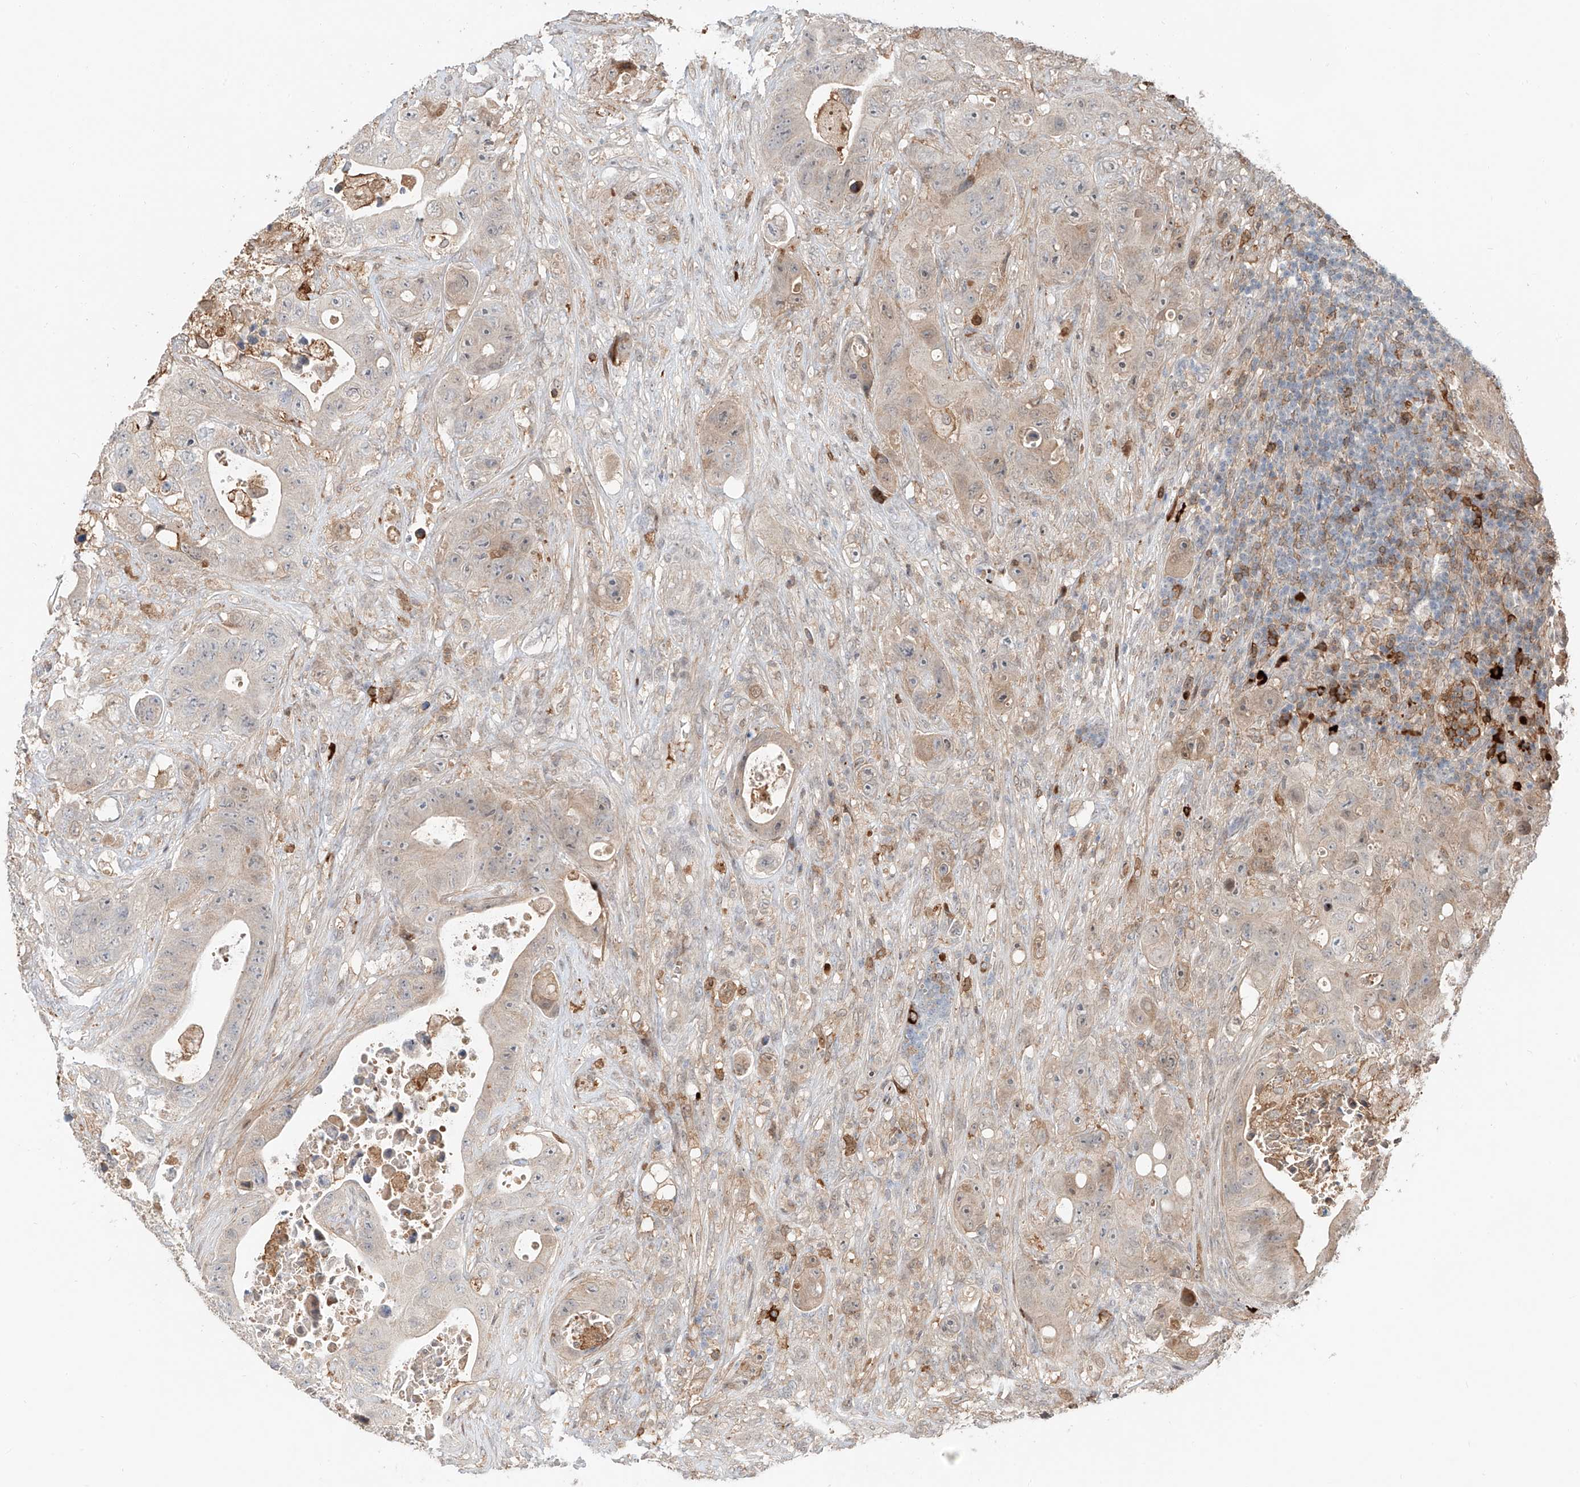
{"staining": {"intensity": "weak", "quantity": "<25%", "location": "cytoplasmic/membranous"}, "tissue": "colorectal cancer", "cell_type": "Tumor cells", "image_type": "cancer", "snomed": [{"axis": "morphology", "description": "Adenocarcinoma, NOS"}, {"axis": "topography", "description": "Colon"}], "caption": "DAB immunohistochemical staining of adenocarcinoma (colorectal) shows no significant expression in tumor cells. (DAB (3,3'-diaminobenzidine) IHC visualized using brightfield microscopy, high magnification).", "gene": "CEP162", "patient": {"sex": "female", "age": 46}}